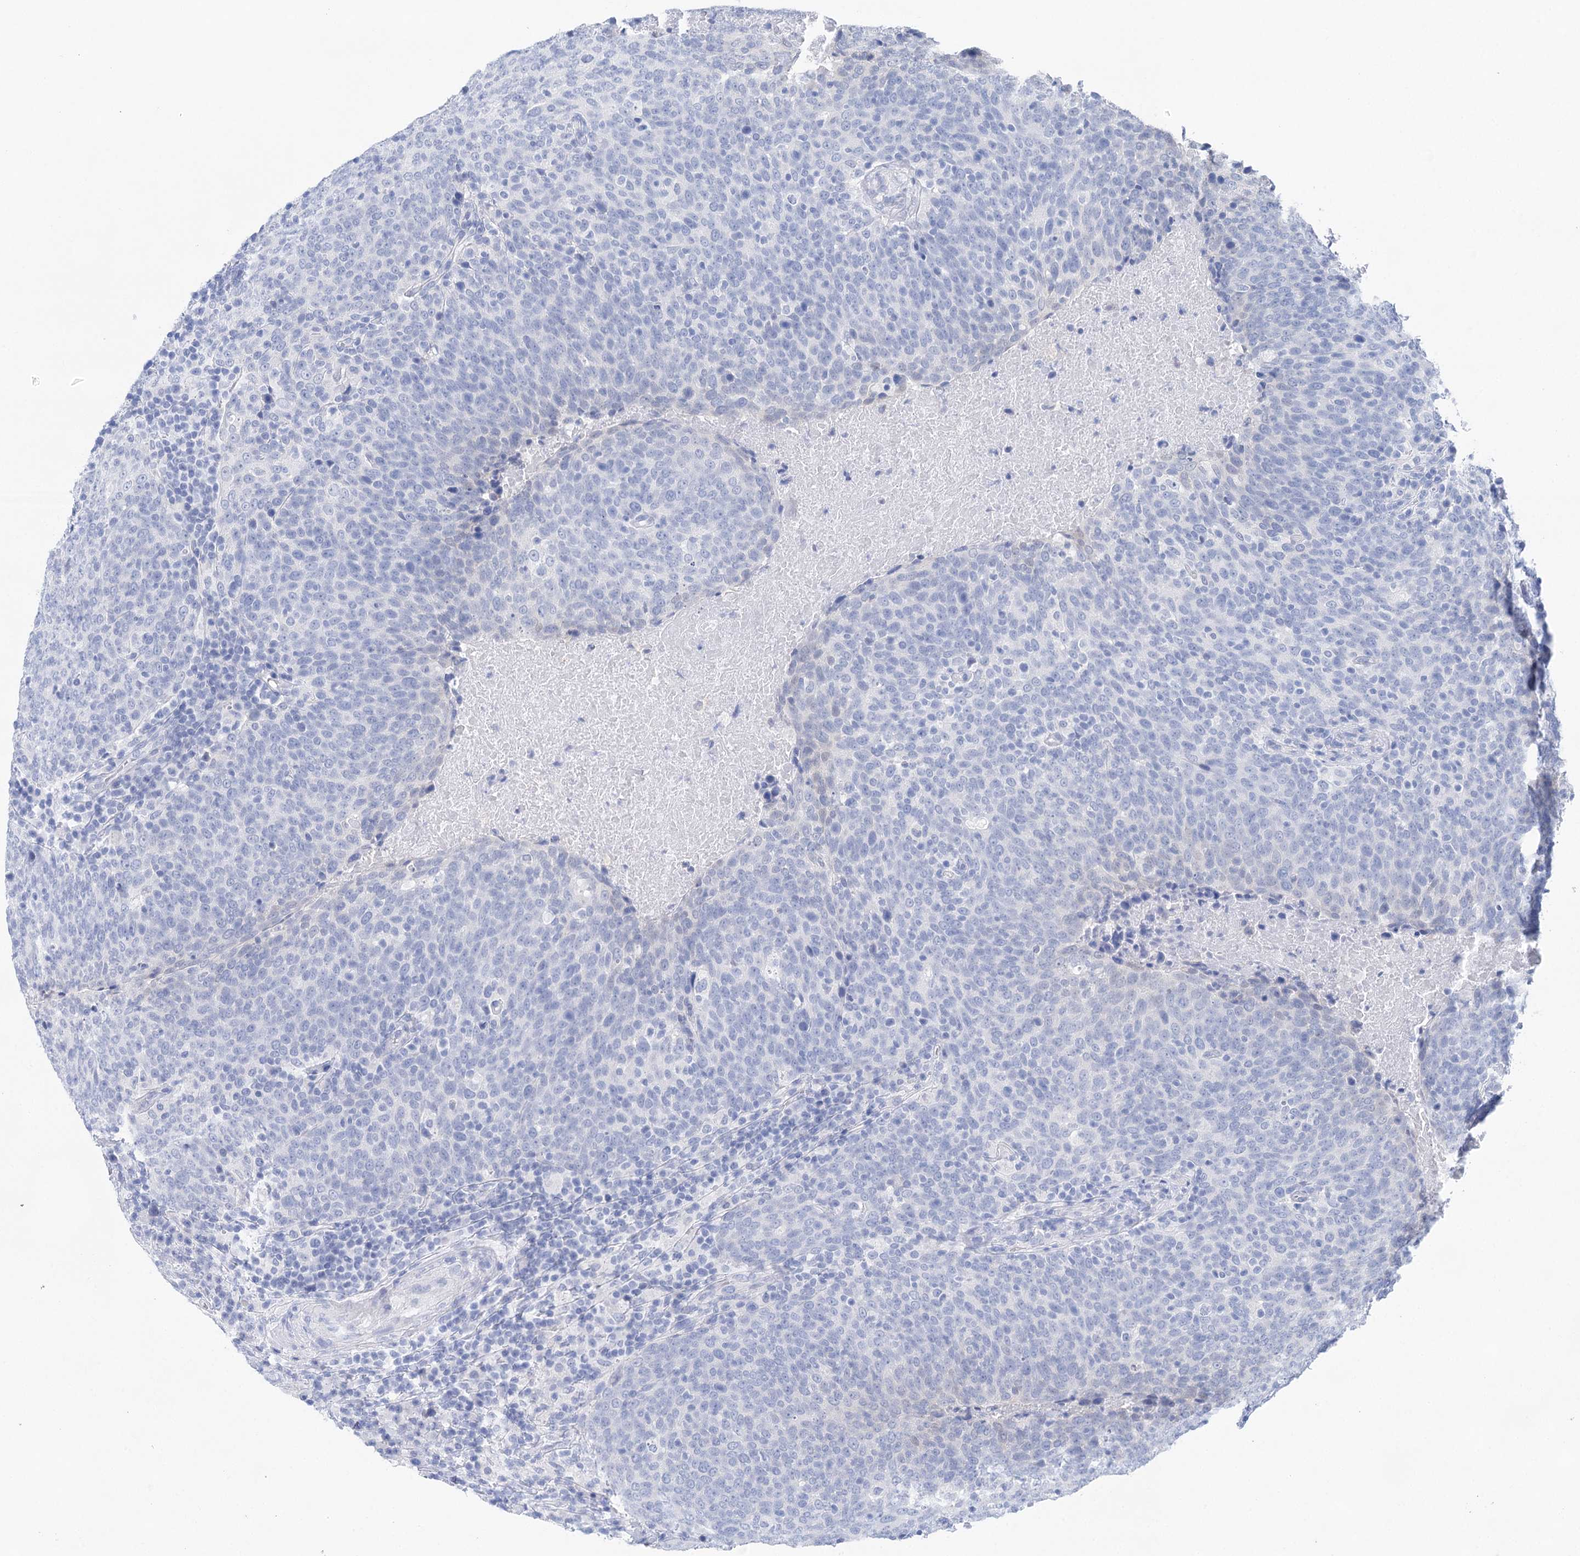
{"staining": {"intensity": "negative", "quantity": "none", "location": "none"}, "tissue": "head and neck cancer", "cell_type": "Tumor cells", "image_type": "cancer", "snomed": [{"axis": "morphology", "description": "Squamous cell carcinoma, NOS"}, {"axis": "morphology", "description": "Squamous cell carcinoma, metastatic, NOS"}, {"axis": "topography", "description": "Lymph node"}, {"axis": "topography", "description": "Head-Neck"}], "caption": "A micrograph of human head and neck cancer is negative for staining in tumor cells. (DAB (3,3'-diaminobenzidine) immunohistochemistry, high magnification).", "gene": "LALBA", "patient": {"sex": "male", "age": 62}}